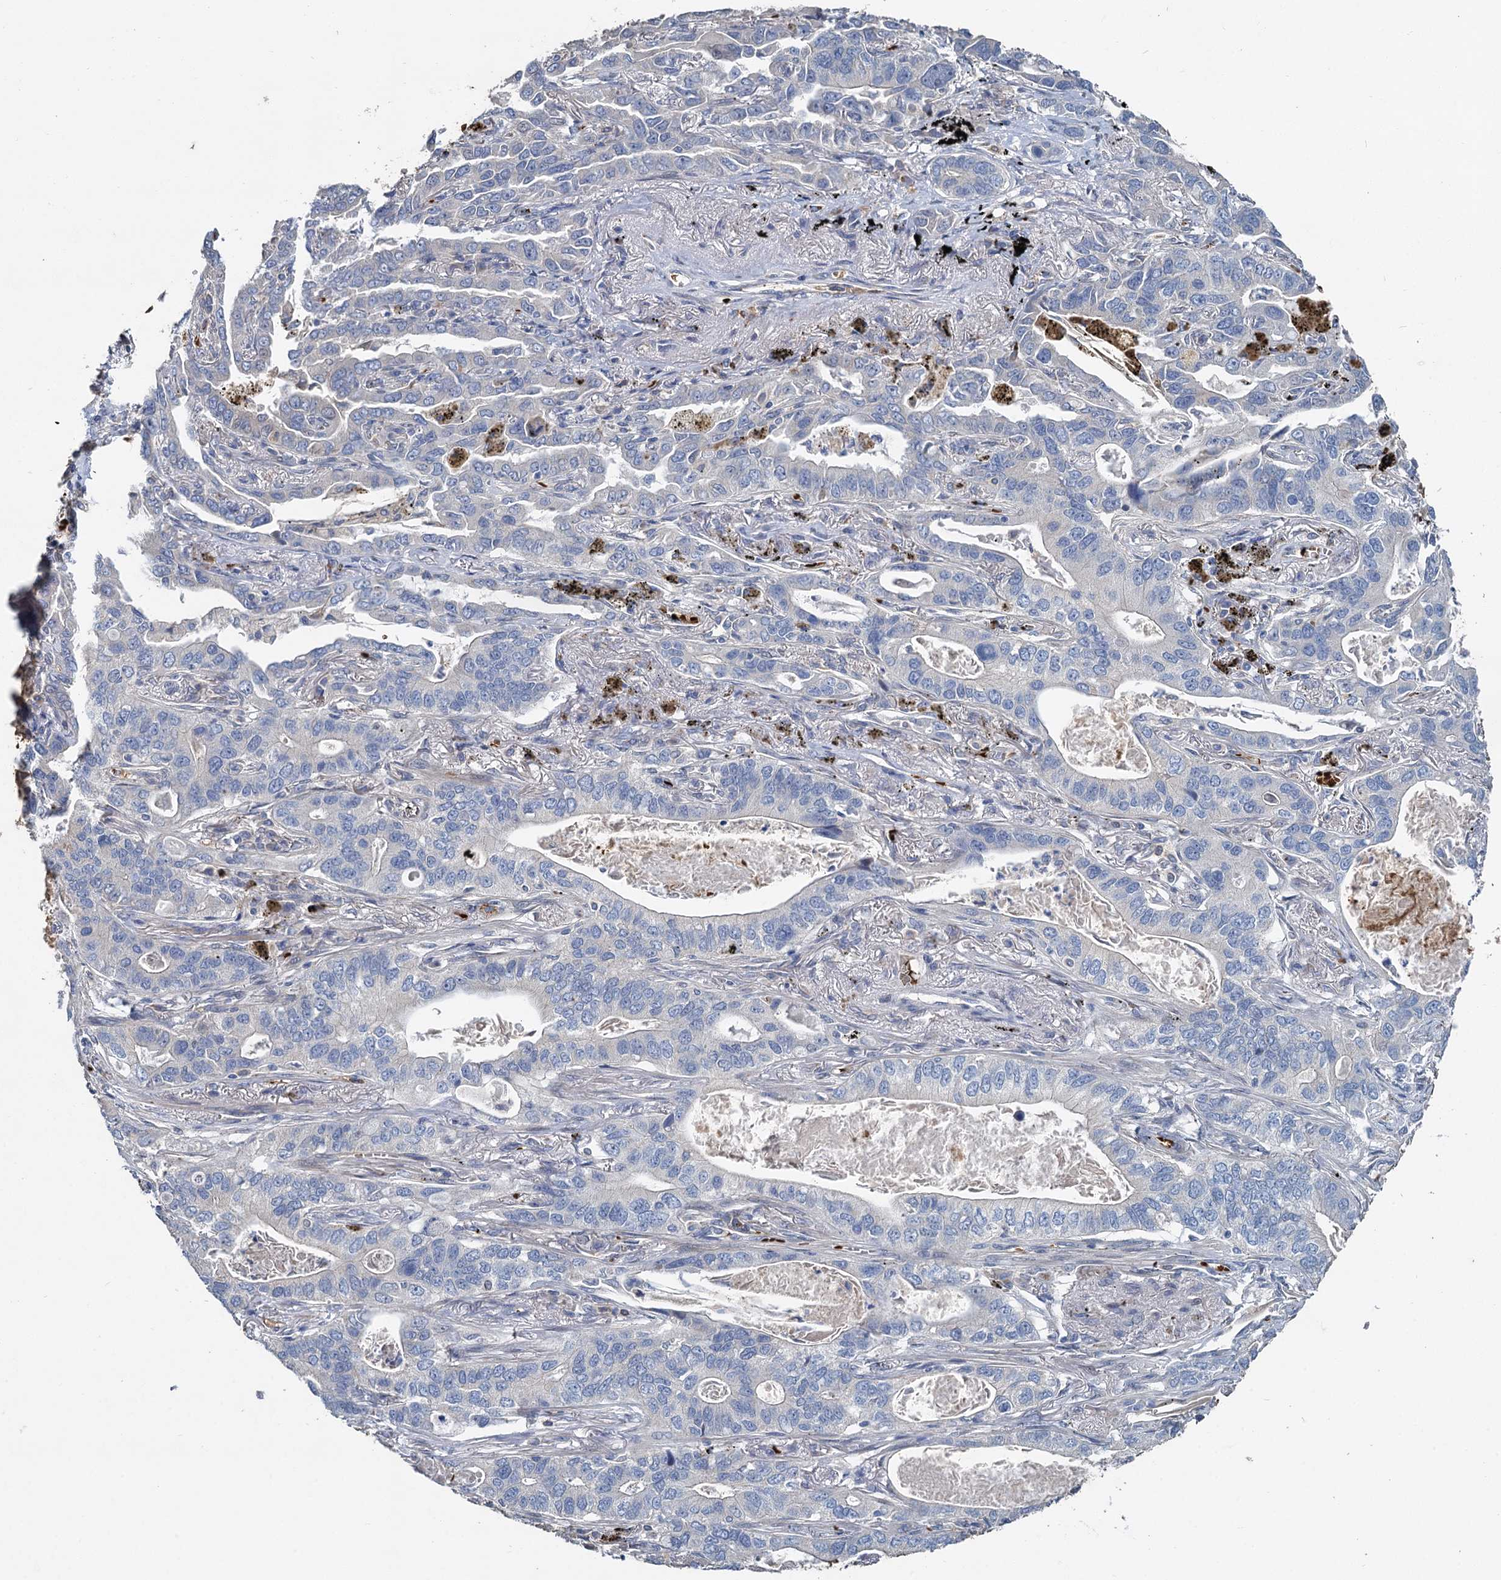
{"staining": {"intensity": "negative", "quantity": "none", "location": "none"}, "tissue": "lung cancer", "cell_type": "Tumor cells", "image_type": "cancer", "snomed": [{"axis": "morphology", "description": "Adenocarcinoma, NOS"}, {"axis": "topography", "description": "Lung"}], "caption": "Human lung cancer (adenocarcinoma) stained for a protein using immunohistochemistry (IHC) shows no expression in tumor cells.", "gene": "TCTN2", "patient": {"sex": "male", "age": 67}}